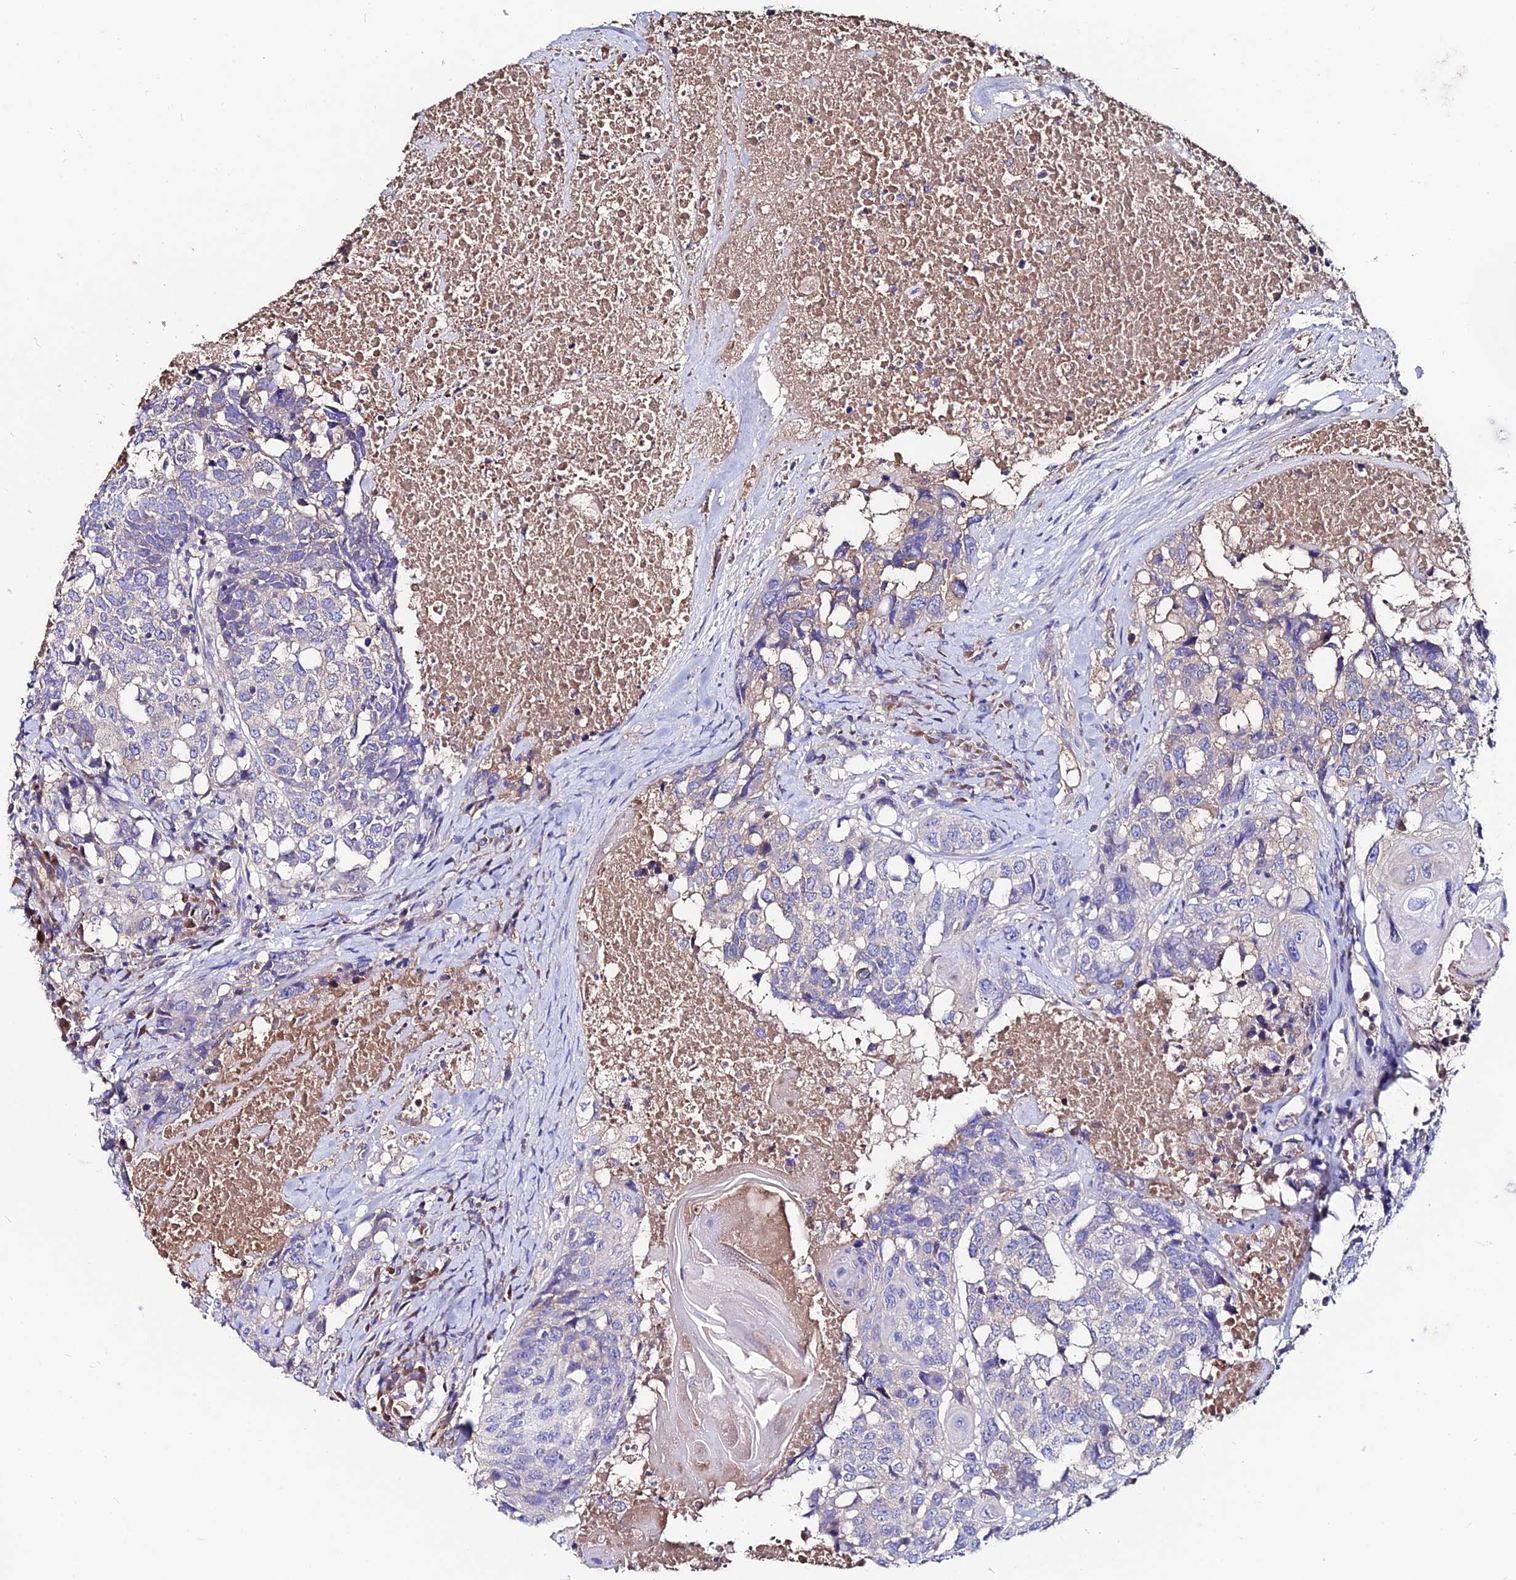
{"staining": {"intensity": "negative", "quantity": "none", "location": "none"}, "tissue": "head and neck cancer", "cell_type": "Tumor cells", "image_type": "cancer", "snomed": [{"axis": "morphology", "description": "Squamous cell carcinoma, NOS"}, {"axis": "topography", "description": "Head-Neck"}], "caption": "This is an IHC photomicrograph of head and neck cancer. There is no staining in tumor cells.", "gene": "SLC25A16", "patient": {"sex": "male", "age": 66}}